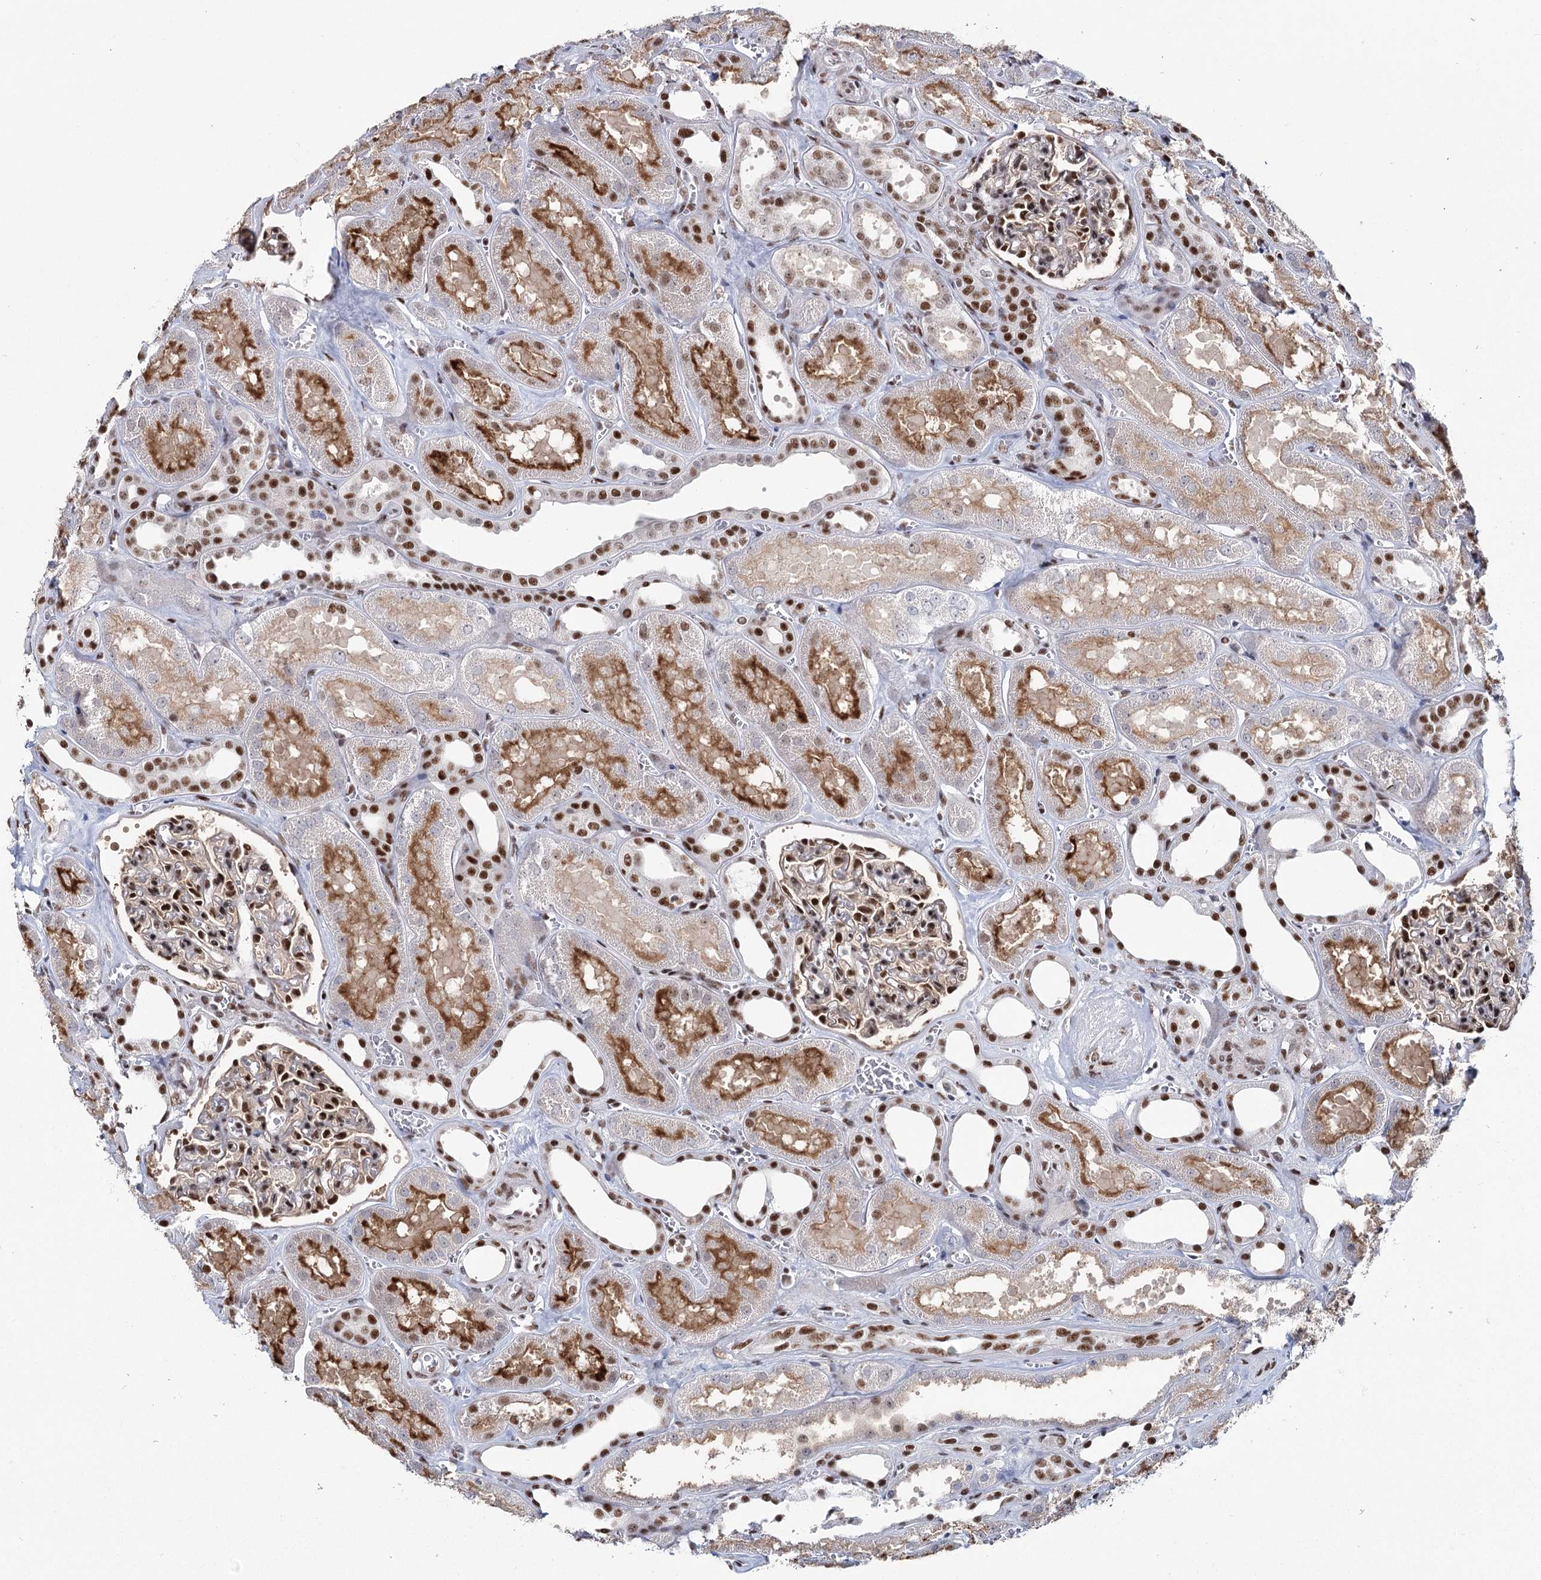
{"staining": {"intensity": "strong", "quantity": ">75%", "location": "nuclear"}, "tissue": "kidney", "cell_type": "Cells in glomeruli", "image_type": "normal", "snomed": [{"axis": "morphology", "description": "Normal tissue, NOS"}, {"axis": "morphology", "description": "Adenocarcinoma, NOS"}, {"axis": "topography", "description": "Kidney"}], "caption": "A micrograph showing strong nuclear expression in about >75% of cells in glomeruli in benign kidney, as visualized by brown immunohistochemical staining.", "gene": "SCAF8", "patient": {"sex": "female", "age": 68}}